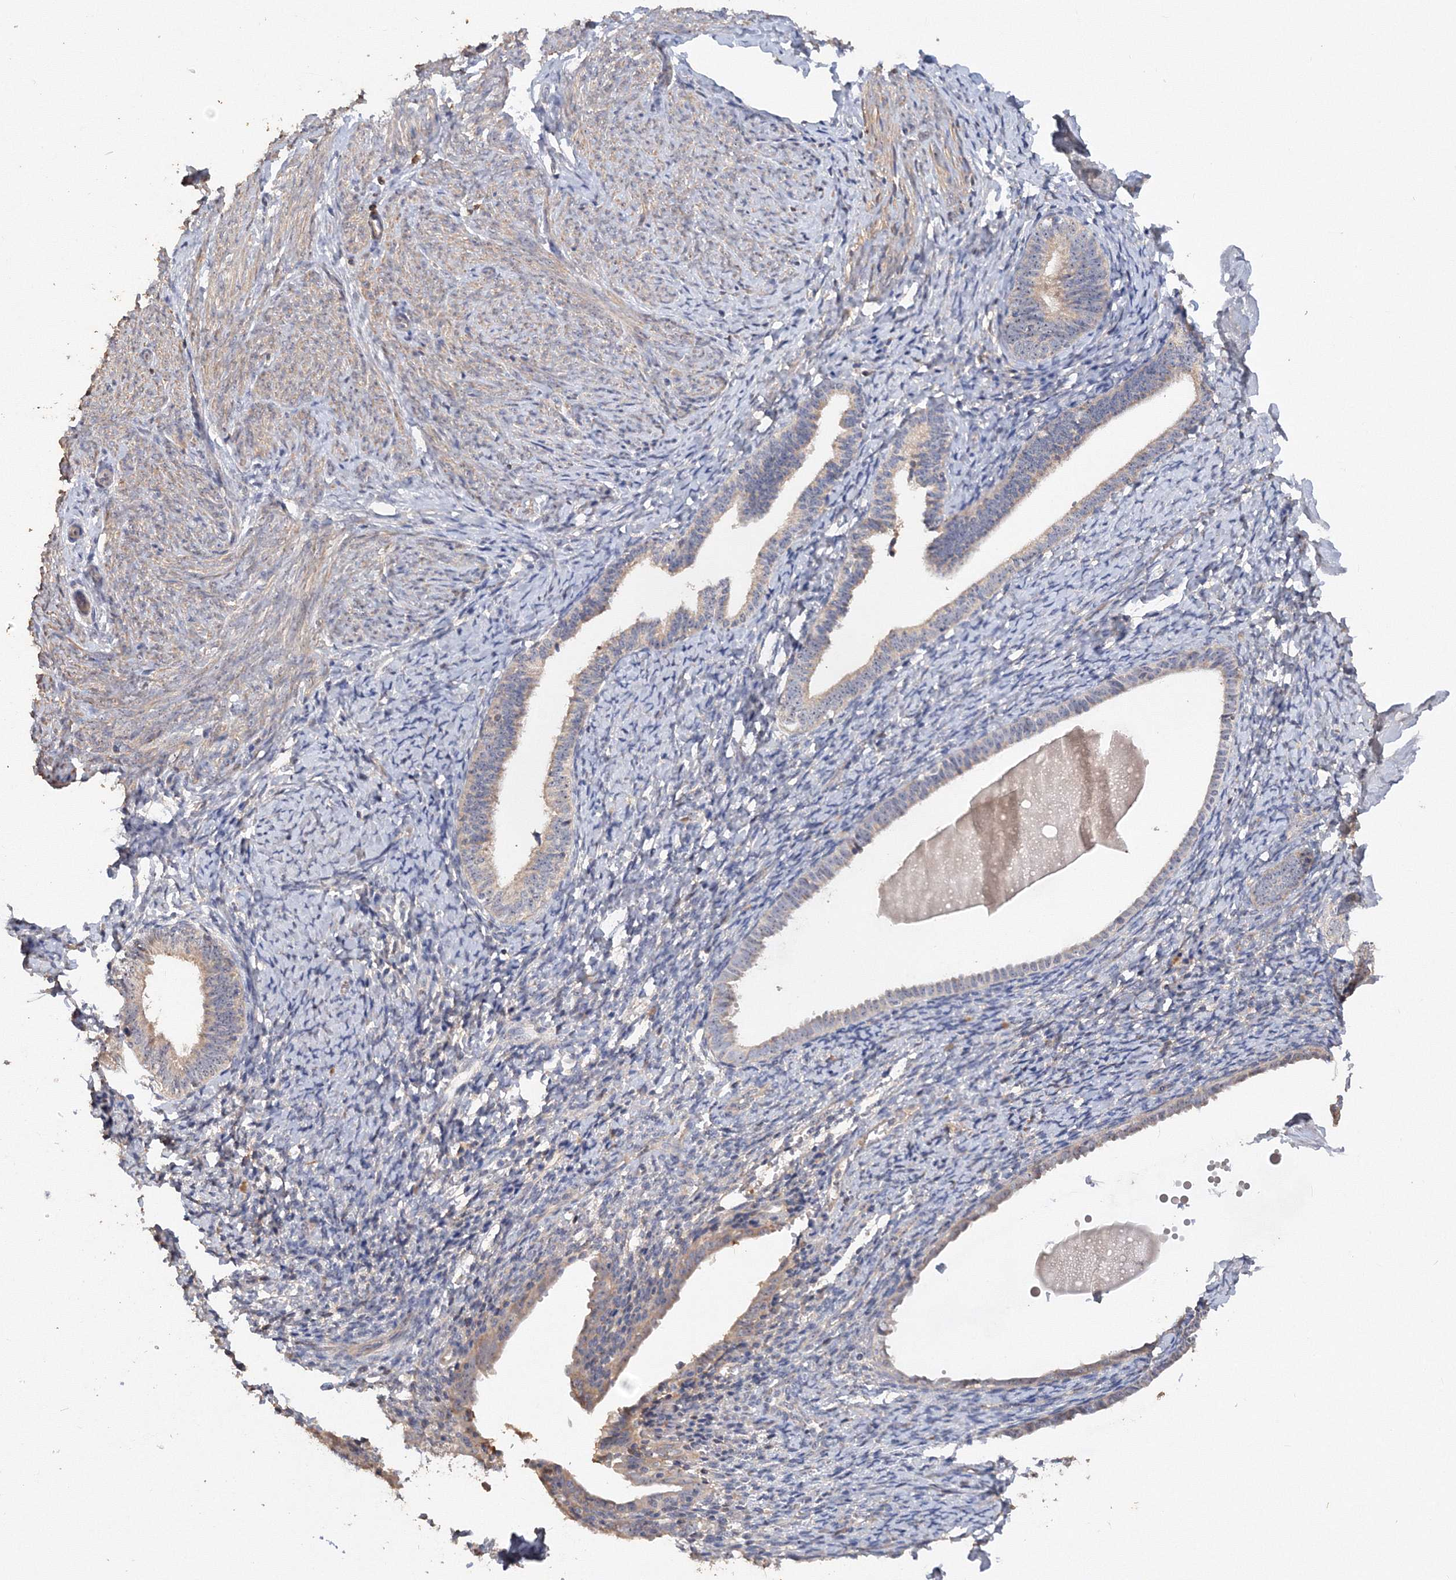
{"staining": {"intensity": "weak", "quantity": "<25%", "location": "cytoplasmic/membranous"}, "tissue": "endometrium", "cell_type": "Cells in endometrial stroma", "image_type": "normal", "snomed": [{"axis": "morphology", "description": "Normal tissue, NOS"}, {"axis": "topography", "description": "Endometrium"}], "caption": "Cells in endometrial stroma show no significant protein staining in benign endometrium. Nuclei are stained in blue.", "gene": "GRINA", "patient": {"sex": "female", "age": 72}}